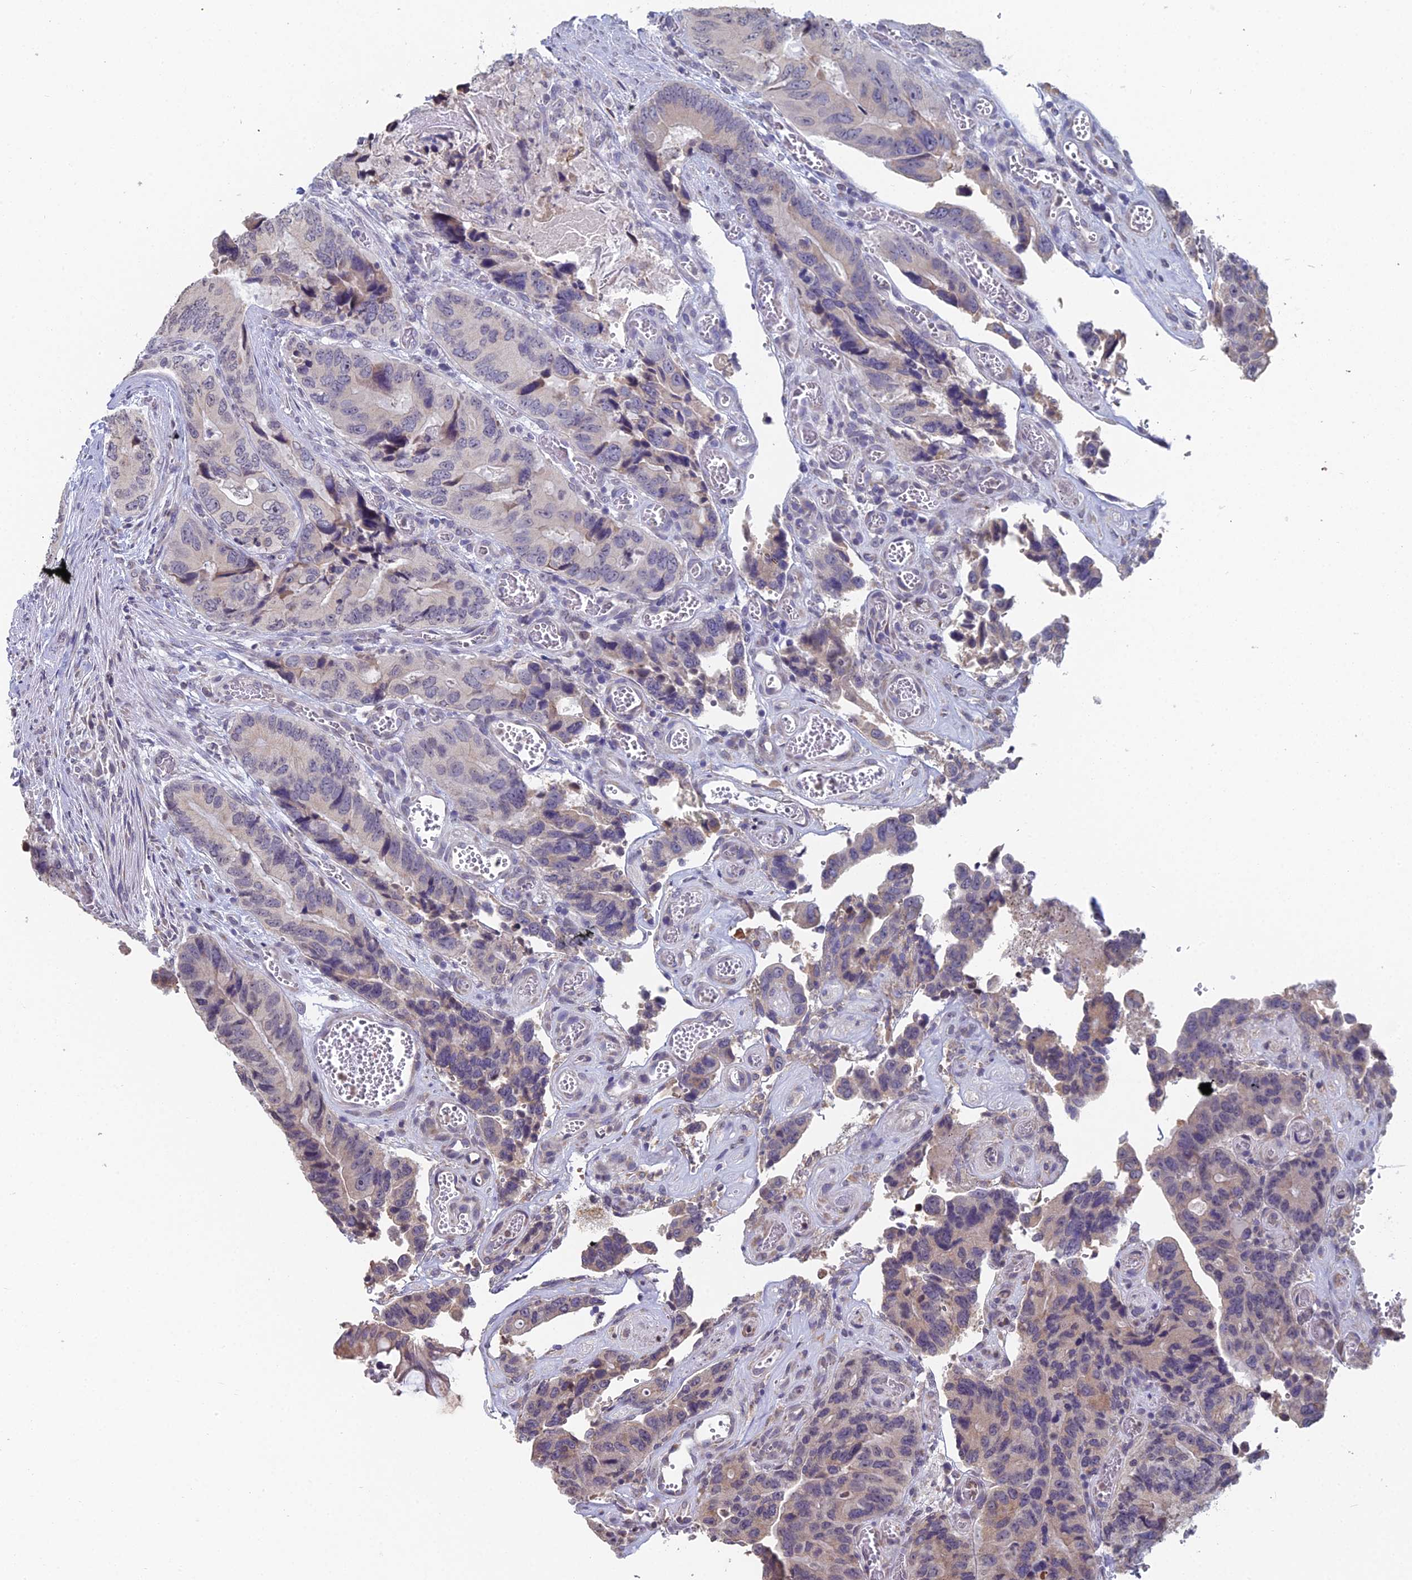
{"staining": {"intensity": "weak", "quantity": "25%-75%", "location": "cytoplasmic/membranous"}, "tissue": "colorectal cancer", "cell_type": "Tumor cells", "image_type": "cancer", "snomed": [{"axis": "morphology", "description": "Adenocarcinoma, NOS"}, {"axis": "topography", "description": "Colon"}], "caption": "Immunohistochemical staining of human colorectal adenocarcinoma shows weak cytoplasmic/membranous protein staining in approximately 25%-75% of tumor cells. Nuclei are stained in blue.", "gene": "PRR22", "patient": {"sex": "male", "age": 84}}